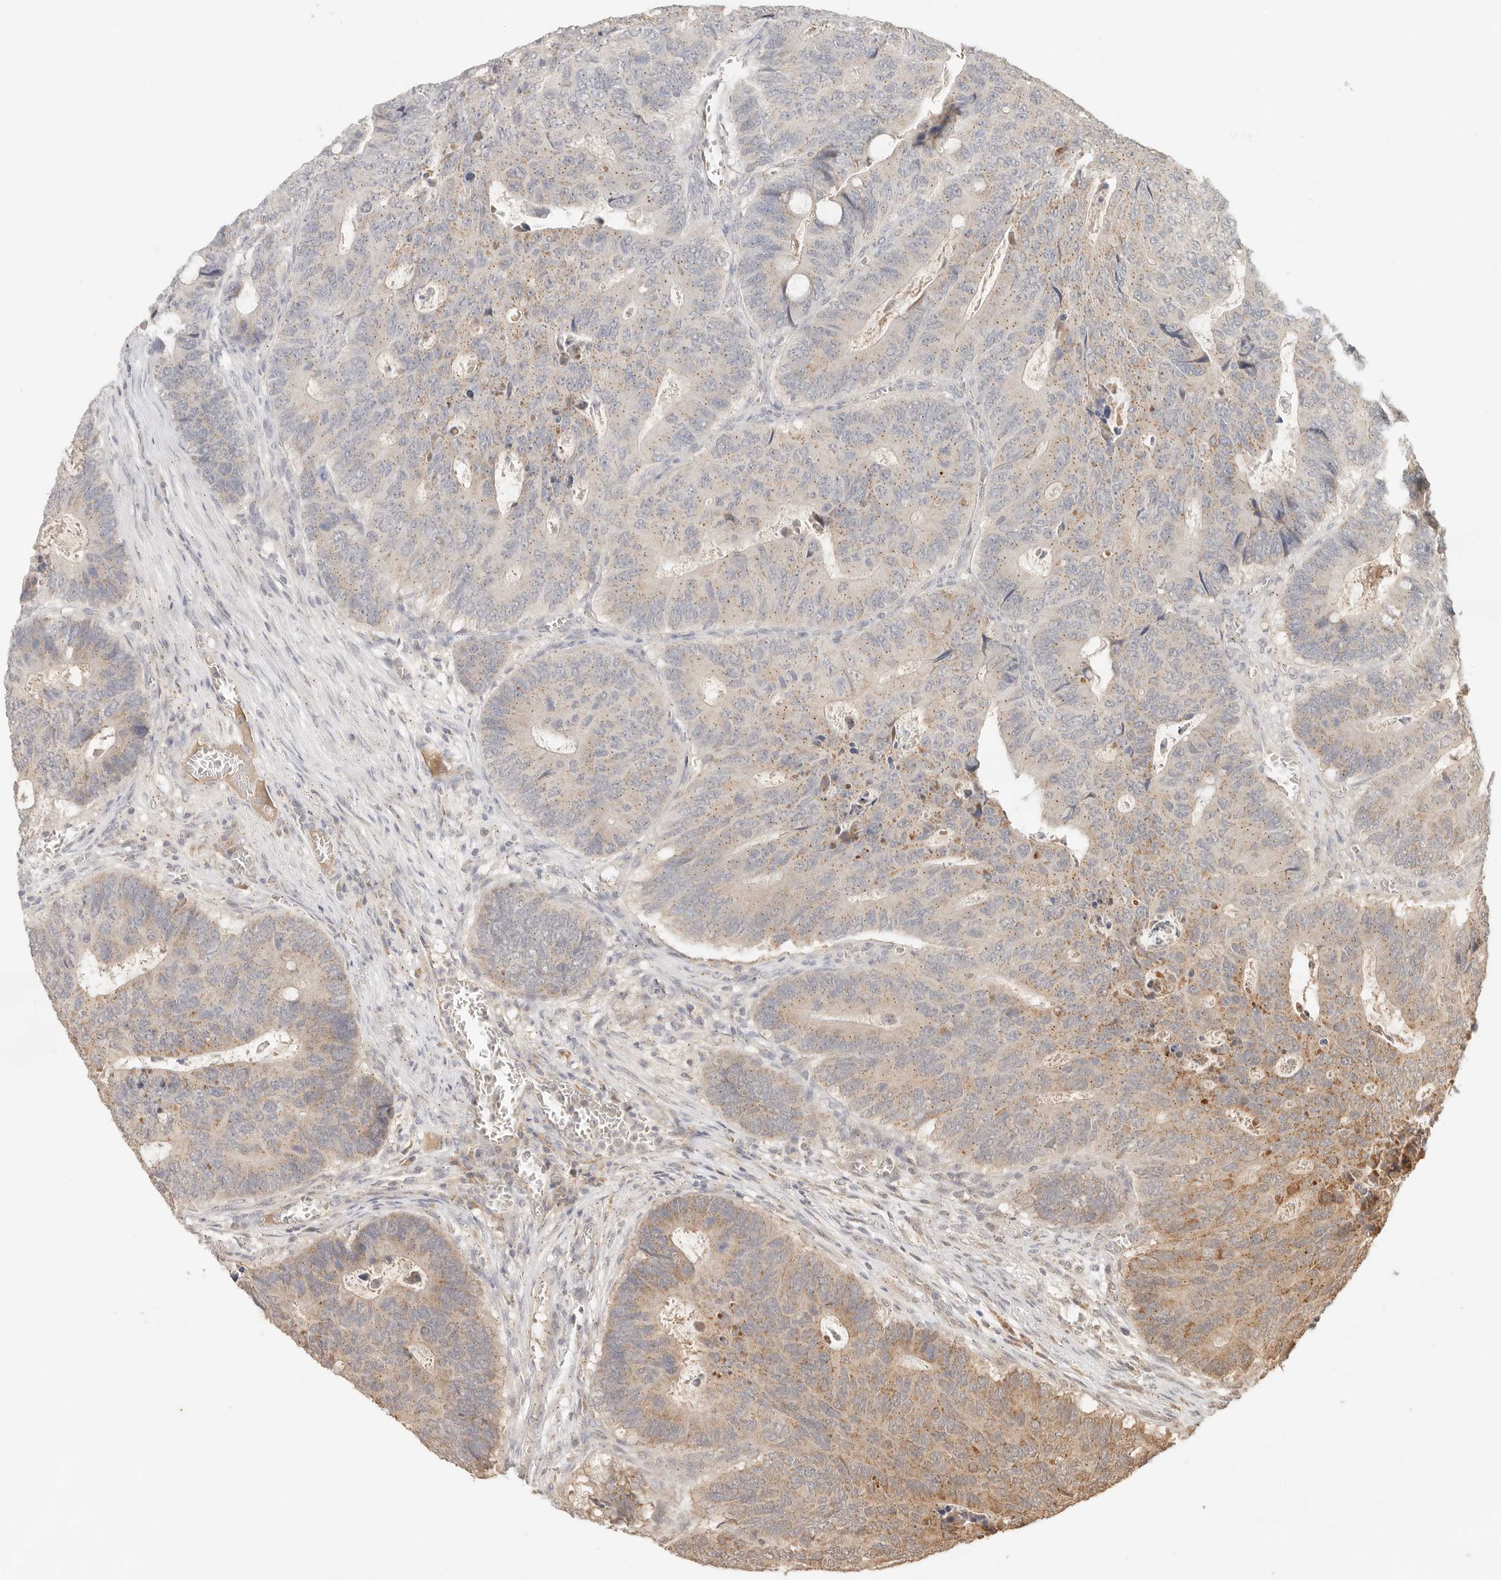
{"staining": {"intensity": "moderate", "quantity": "<25%", "location": "cytoplasmic/membranous"}, "tissue": "colorectal cancer", "cell_type": "Tumor cells", "image_type": "cancer", "snomed": [{"axis": "morphology", "description": "Adenocarcinoma, NOS"}, {"axis": "topography", "description": "Colon"}], "caption": "IHC (DAB (3,3'-diaminobenzidine)) staining of colorectal adenocarcinoma displays moderate cytoplasmic/membranous protein positivity in approximately <25% of tumor cells.", "gene": "LMO4", "patient": {"sex": "male", "age": 87}}